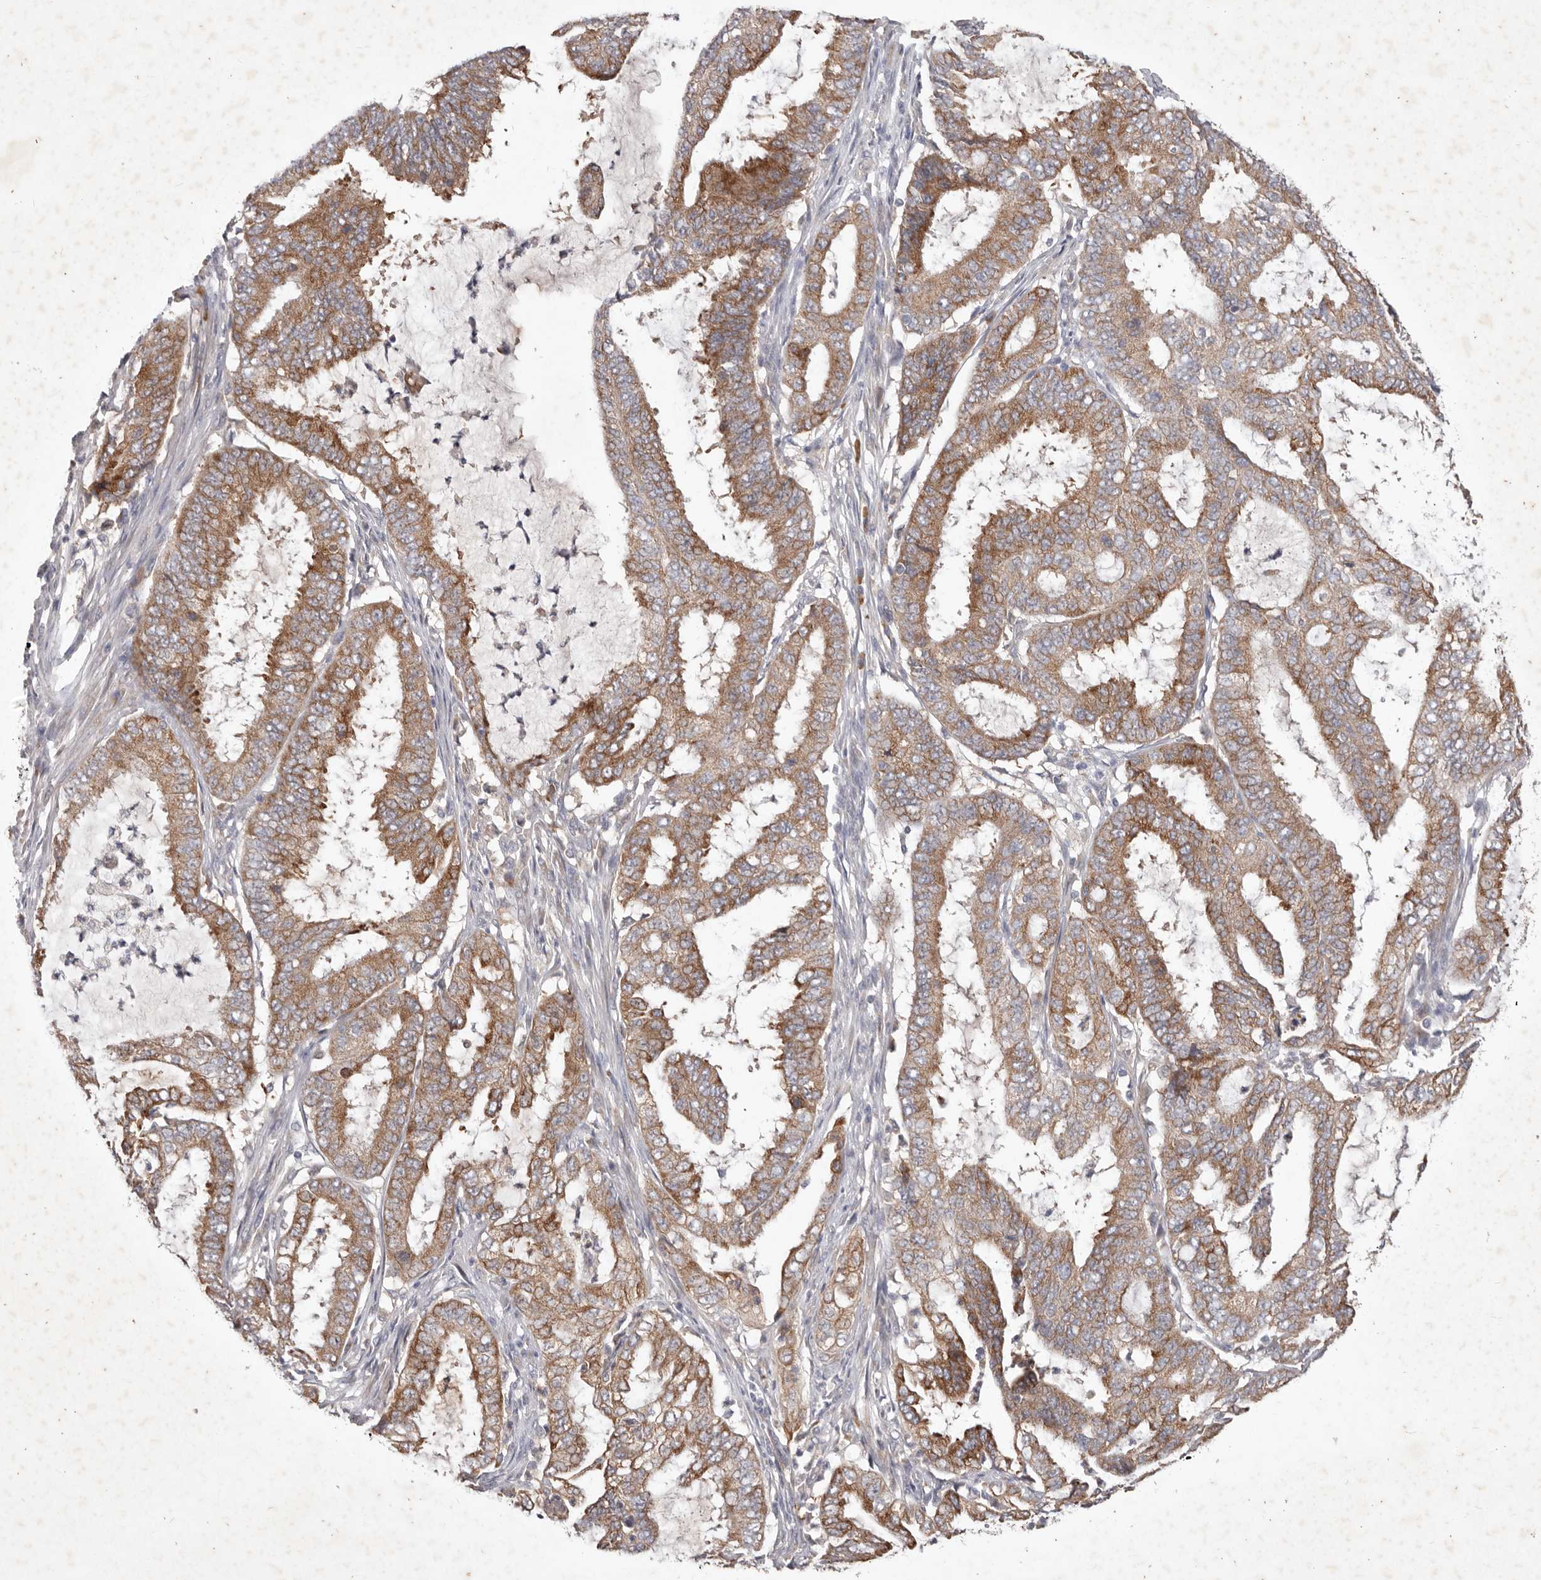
{"staining": {"intensity": "moderate", "quantity": ">75%", "location": "cytoplasmic/membranous"}, "tissue": "endometrial cancer", "cell_type": "Tumor cells", "image_type": "cancer", "snomed": [{"axis": "morphology", "description": "Adenocarcinoma, NOS"}, {"axis": "topography", "description": "Endometrium"}], "caption": "Moderate cytoplasmic/membranous expression is identified in about >75% of tumor cells in endometrial adenocarcinoma.", "gene": "WDR77", "patient": {"sex": "female", "age": 51}}